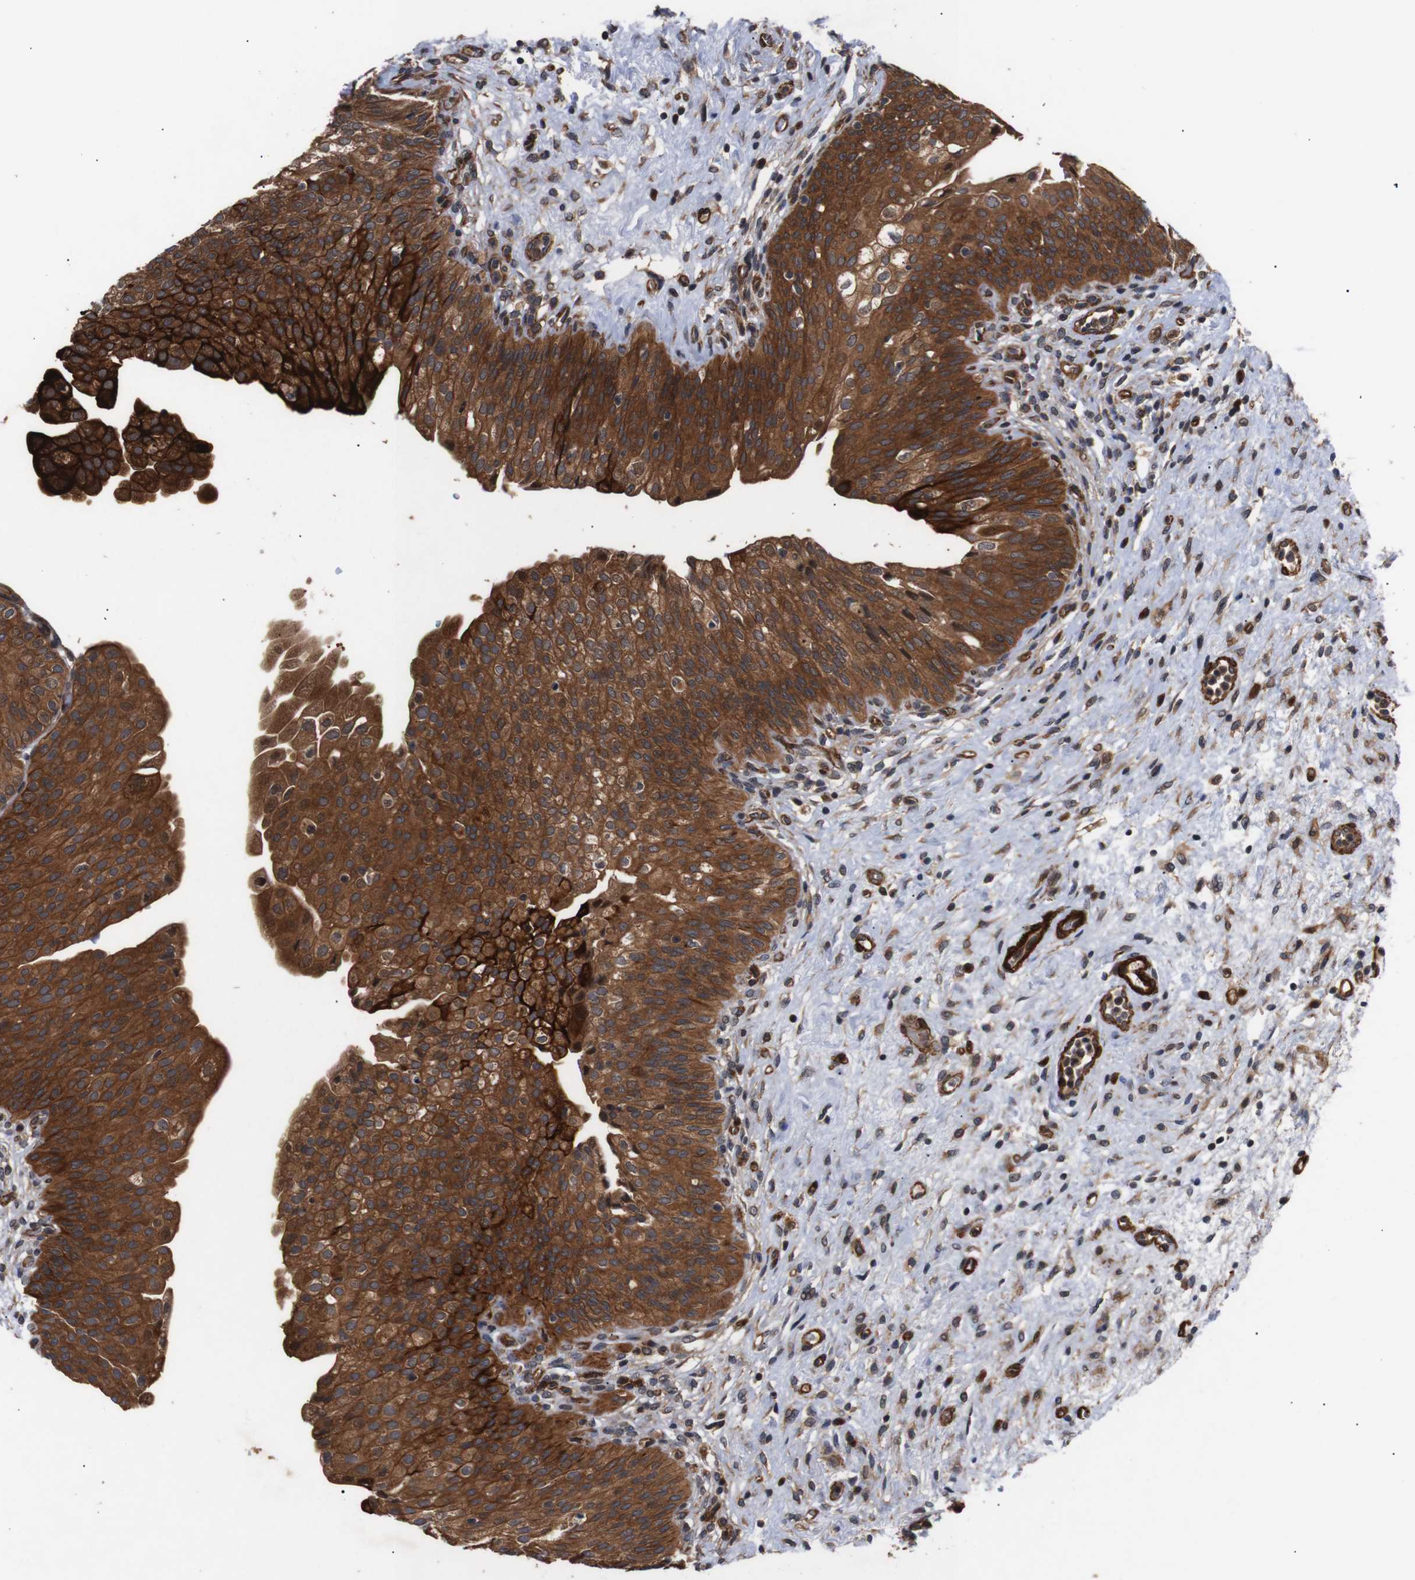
{"staining": {"intensity": "strong", "quantity": ">75%", "location": "cytoplasmic/membranous"}, "tissue": "urinary bladder", "cell_type": "Urothelial cells", "image_type": "normal", "snomed": [{"axis": "morphology", "description": "Normal tissue, NOS"}, {"axis": "topography", "description": "Urinary bladder"}], "caption": "High-power microscopy captured an immunohistochemistry photomicrograph of unremarkable urinary bladder, revealing strong cytoplasmic/membranous staining in about >75% of urothelial cells.", "gene": "PAWR", "patient": {"sex": "male", "age": 46}}